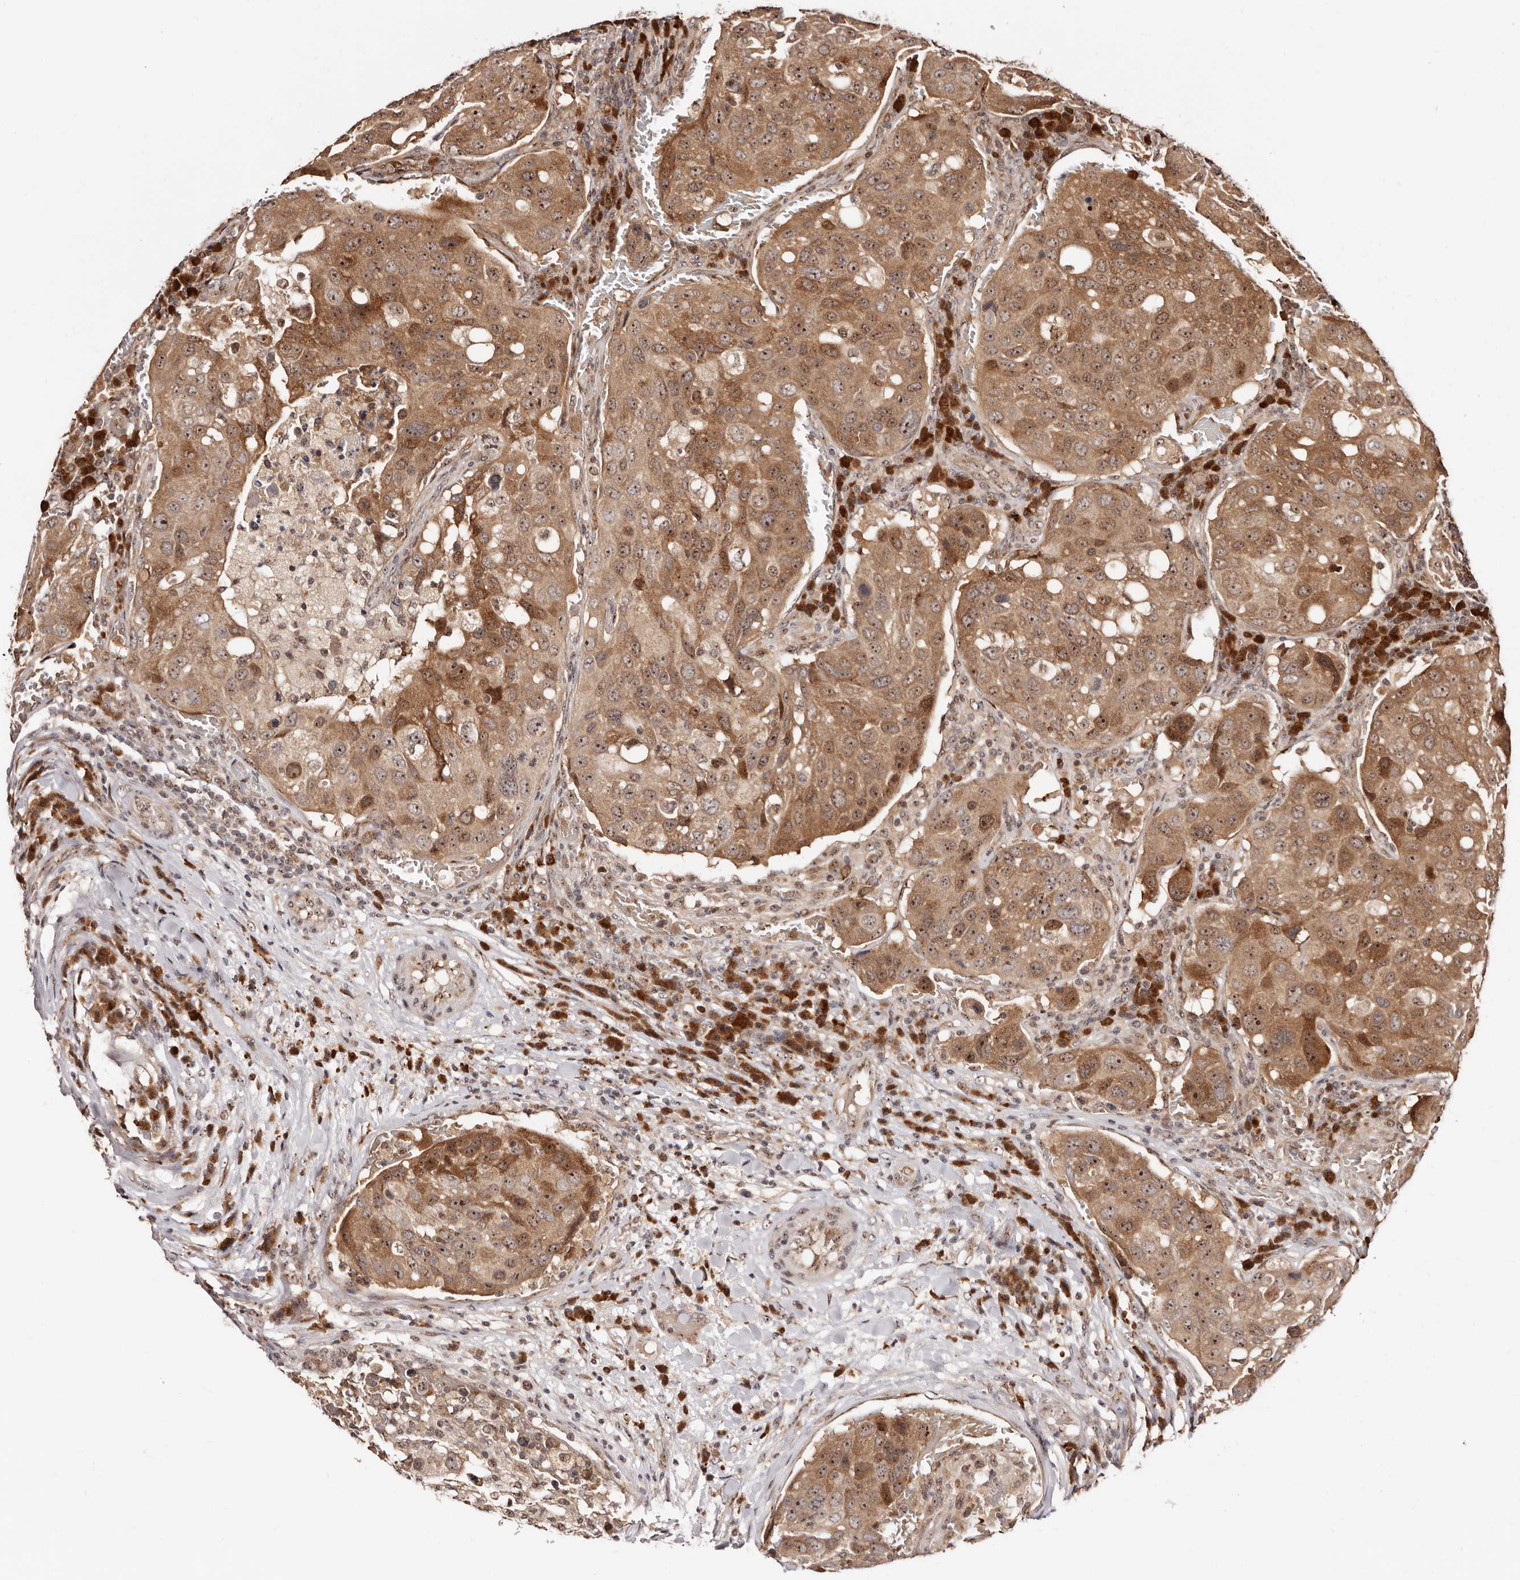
{"staining": {"intensity": "moderate", "quantity": ">75%", "location": "cytoplasmic/membranous,nuclear"}, "tissue": "urothelial cancer", "cell_type": "Tumor cells", "image_type": "cancer", "snomed": [{"axis": "morphology", "description": "Urothelial carcinoma, High grade"}, {"axis": "topography", "description": "Lymph node"}, {"axis": "topography", "description": "Urinary bladder"}], "caption": "Brown immunohistochemical staining in high-grade urothelial carcinoma exhibits moderate cytoplasmic/membranous and nuclear expression in about >75% of tumor cells.", "gene": "APOL6", "patient": {"sex": "male", "age": 51}}